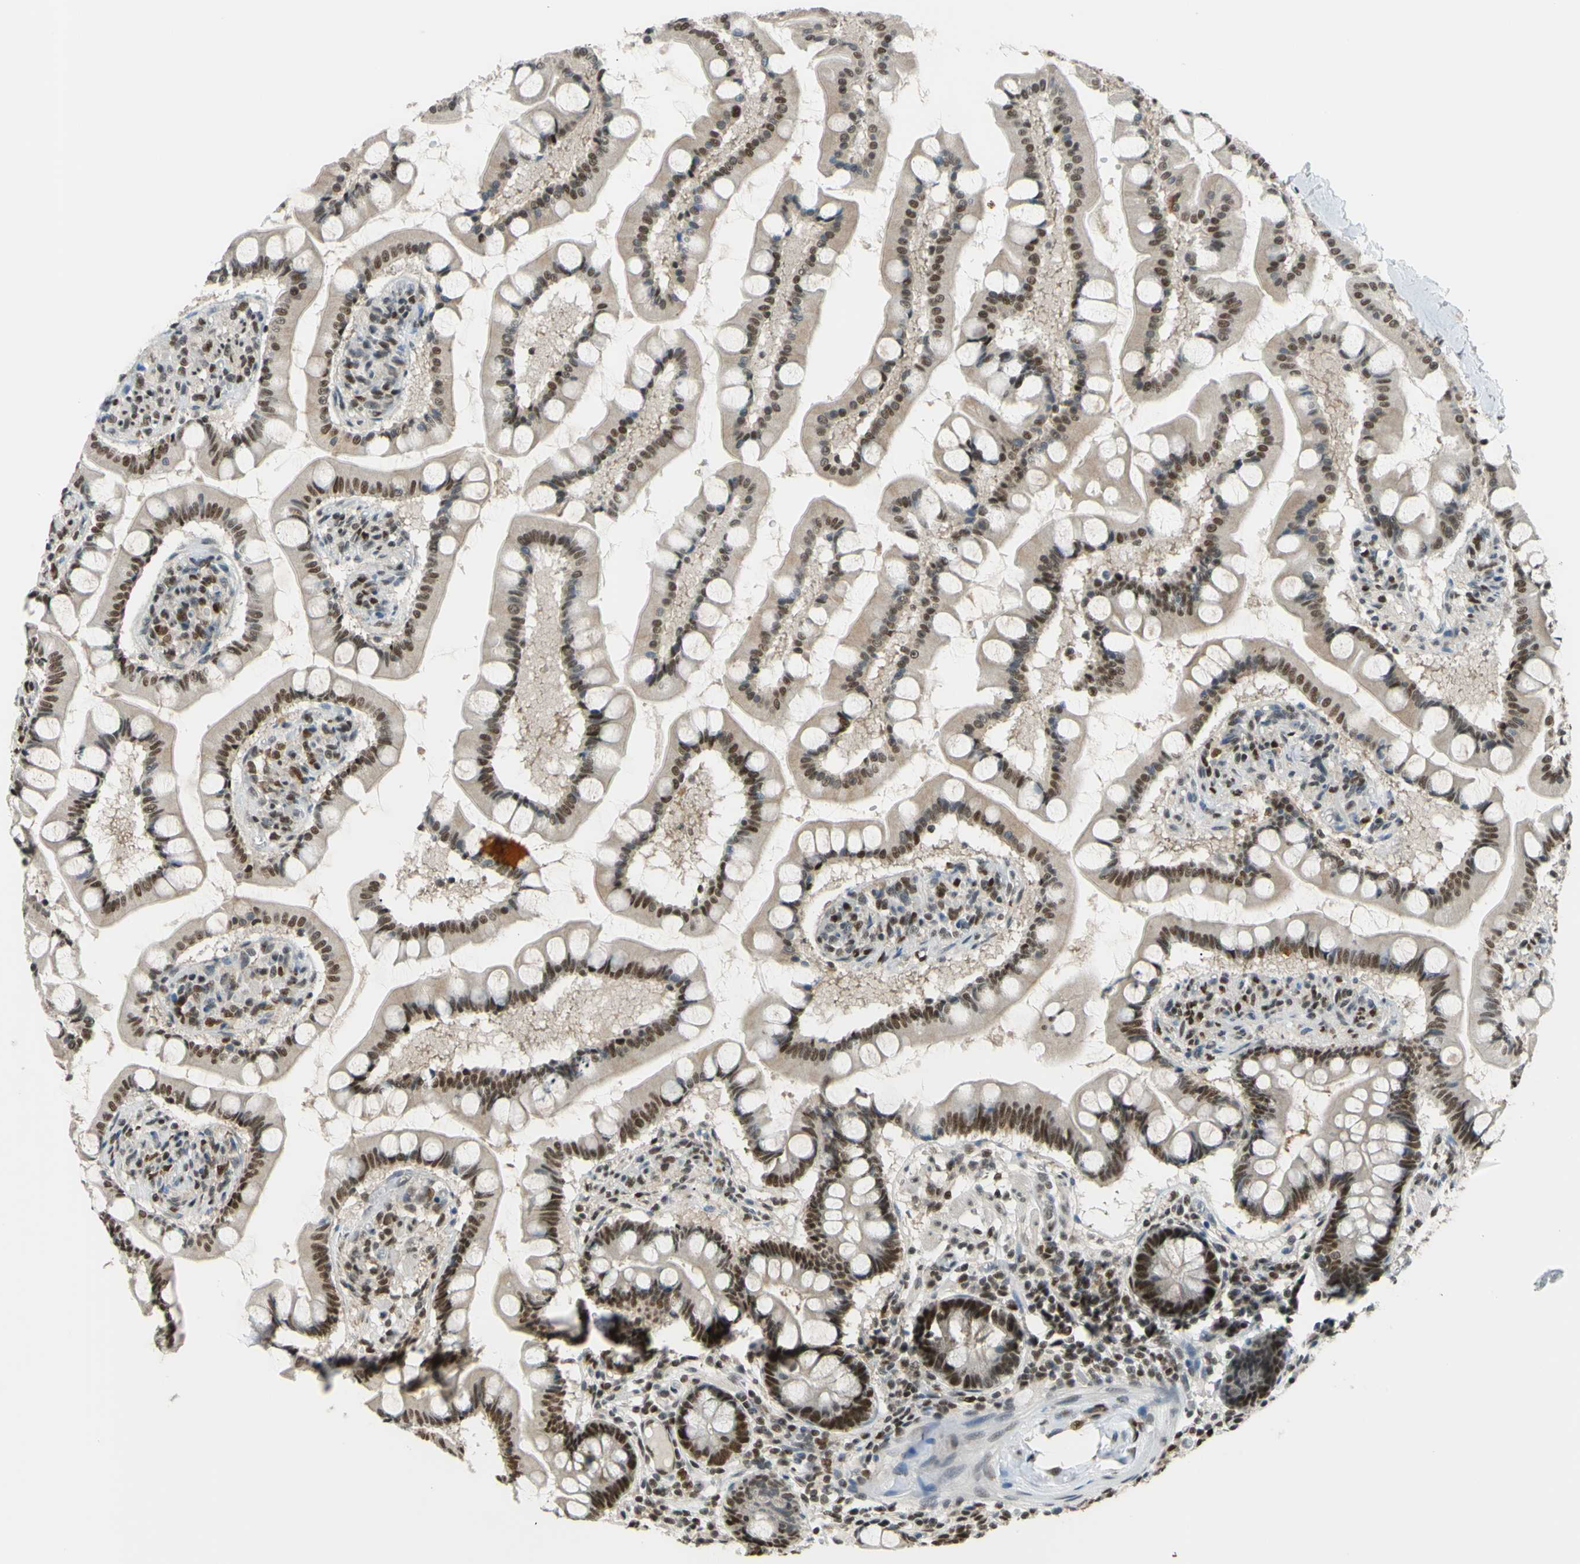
{"staining": {"intensity": "moderate", "quantity": ">75%", "location": "nuclear"}, "tissue": "small intestine", "cell_type": "Glandular cells", "image_type": "normal", "snomed": [{"axis": "morphology", "description": "Normal tissue, NOS"}, {"axis": "topography", "description": "Small intestine"}], "caption": "High-power microscopy captured an IHC photomicrograph of benign small intestine, revealing moderate nuclear expression in approximately >75% of glandular cells. The staining was performed using DAB (3,3'-diaminobenzidine) to visualize the protein expression in brown, while the nuclei were stained in blue with hematoxylin (Magnification: 20x).", "gene": "FKBP5", "patient": {"sex": "male", "age": 41}}